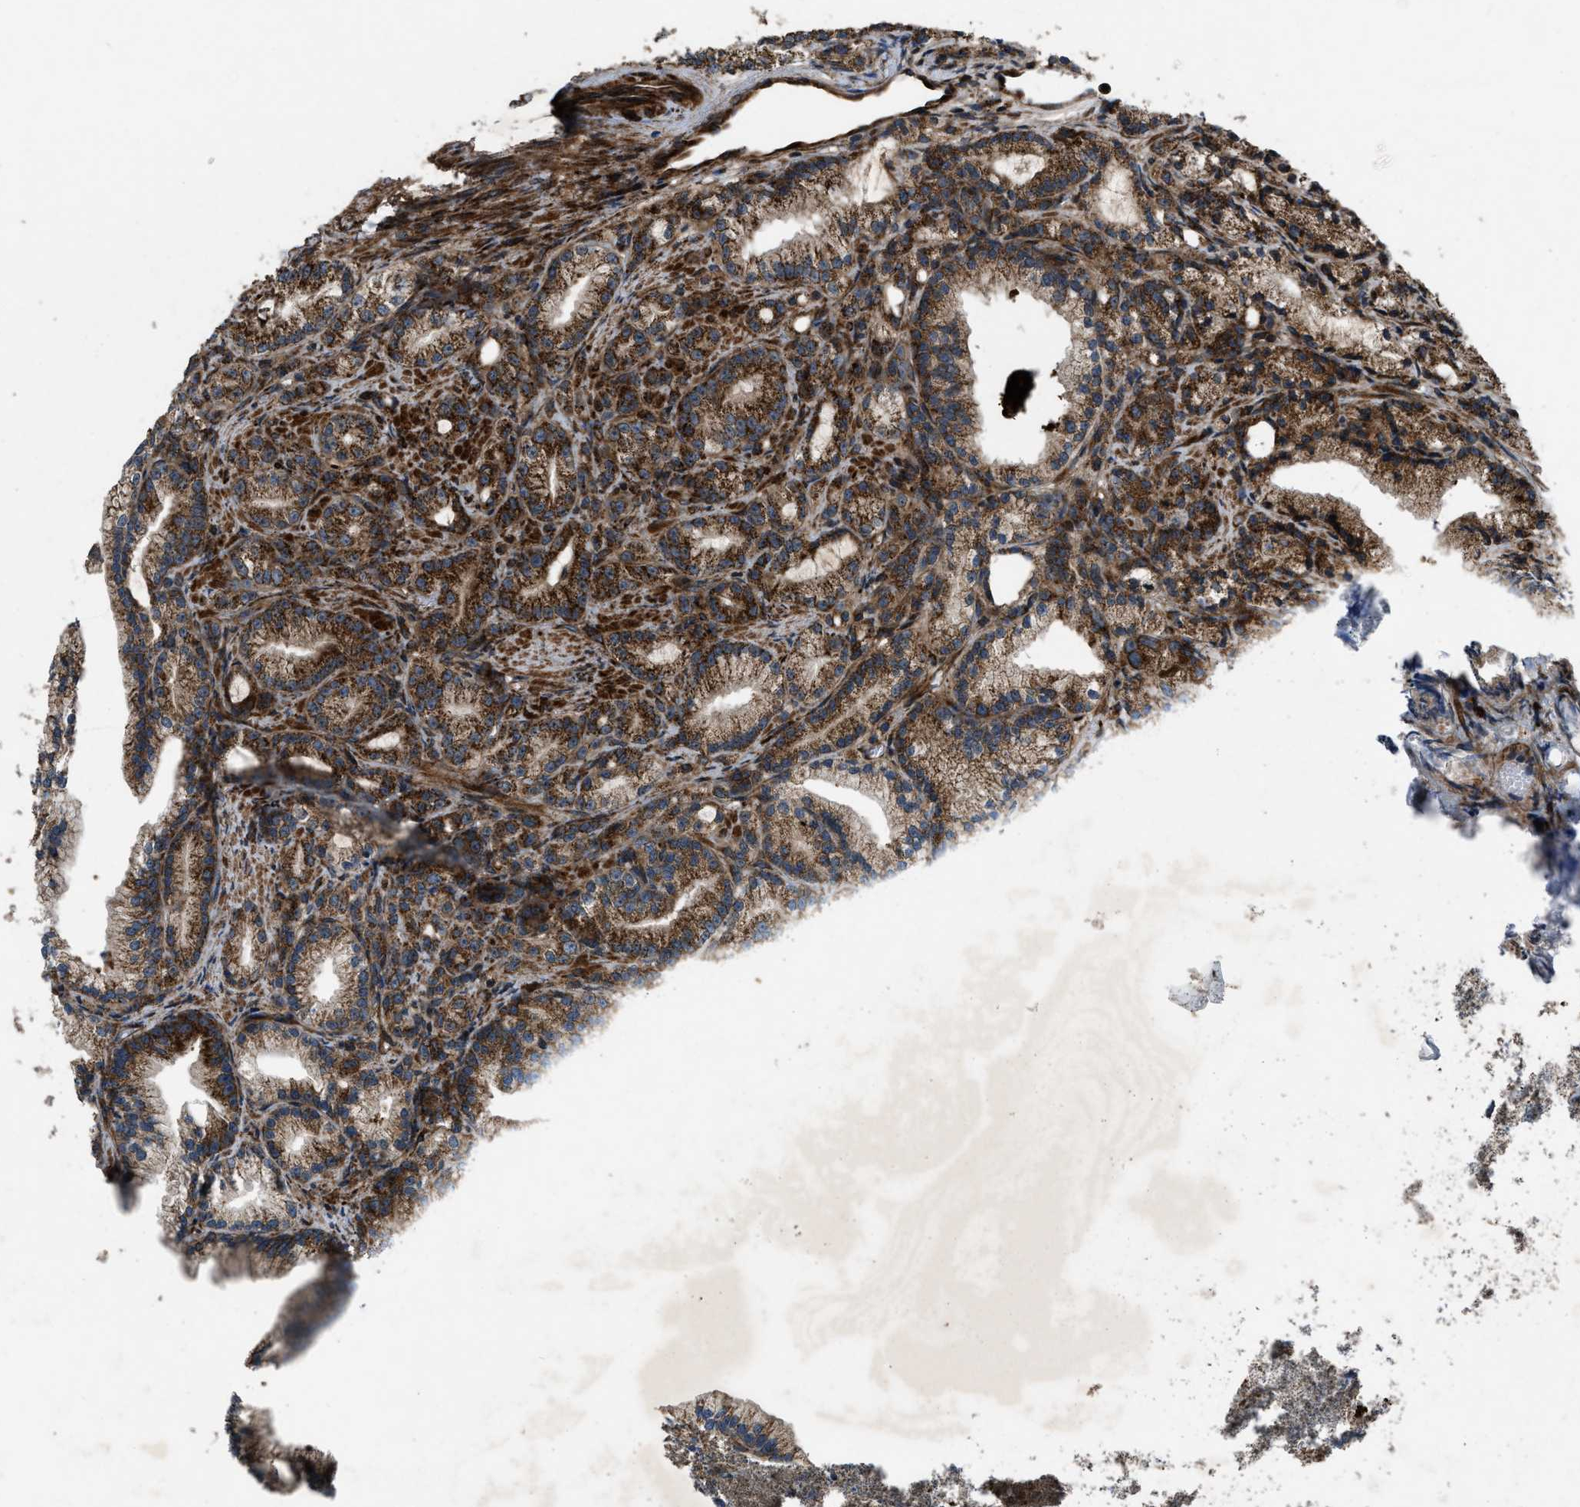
{"staining": {"intensity": "strong", "quantity": ">75%", "location": "cytoplasmic/membranous"}, "tissue": "prostate cancer", "cell_type": "Tumor cells", "image_type": "cancer", "snomed": [{"axis": "morphology", "description": "Adenocarcinoma, Low grade"}, {"axis": "topography", "description": "Prostate"}], "caption": "Prostate cancer stained with immunohistochemistry exhibits strong cytoplasmic/membranous expression in about >75% of tumor cells. The protein of interest is shown in brown color, while the nuclei are stained blue.", "gene": "PER3", "patient": {"sex": "male", "age": 89}}